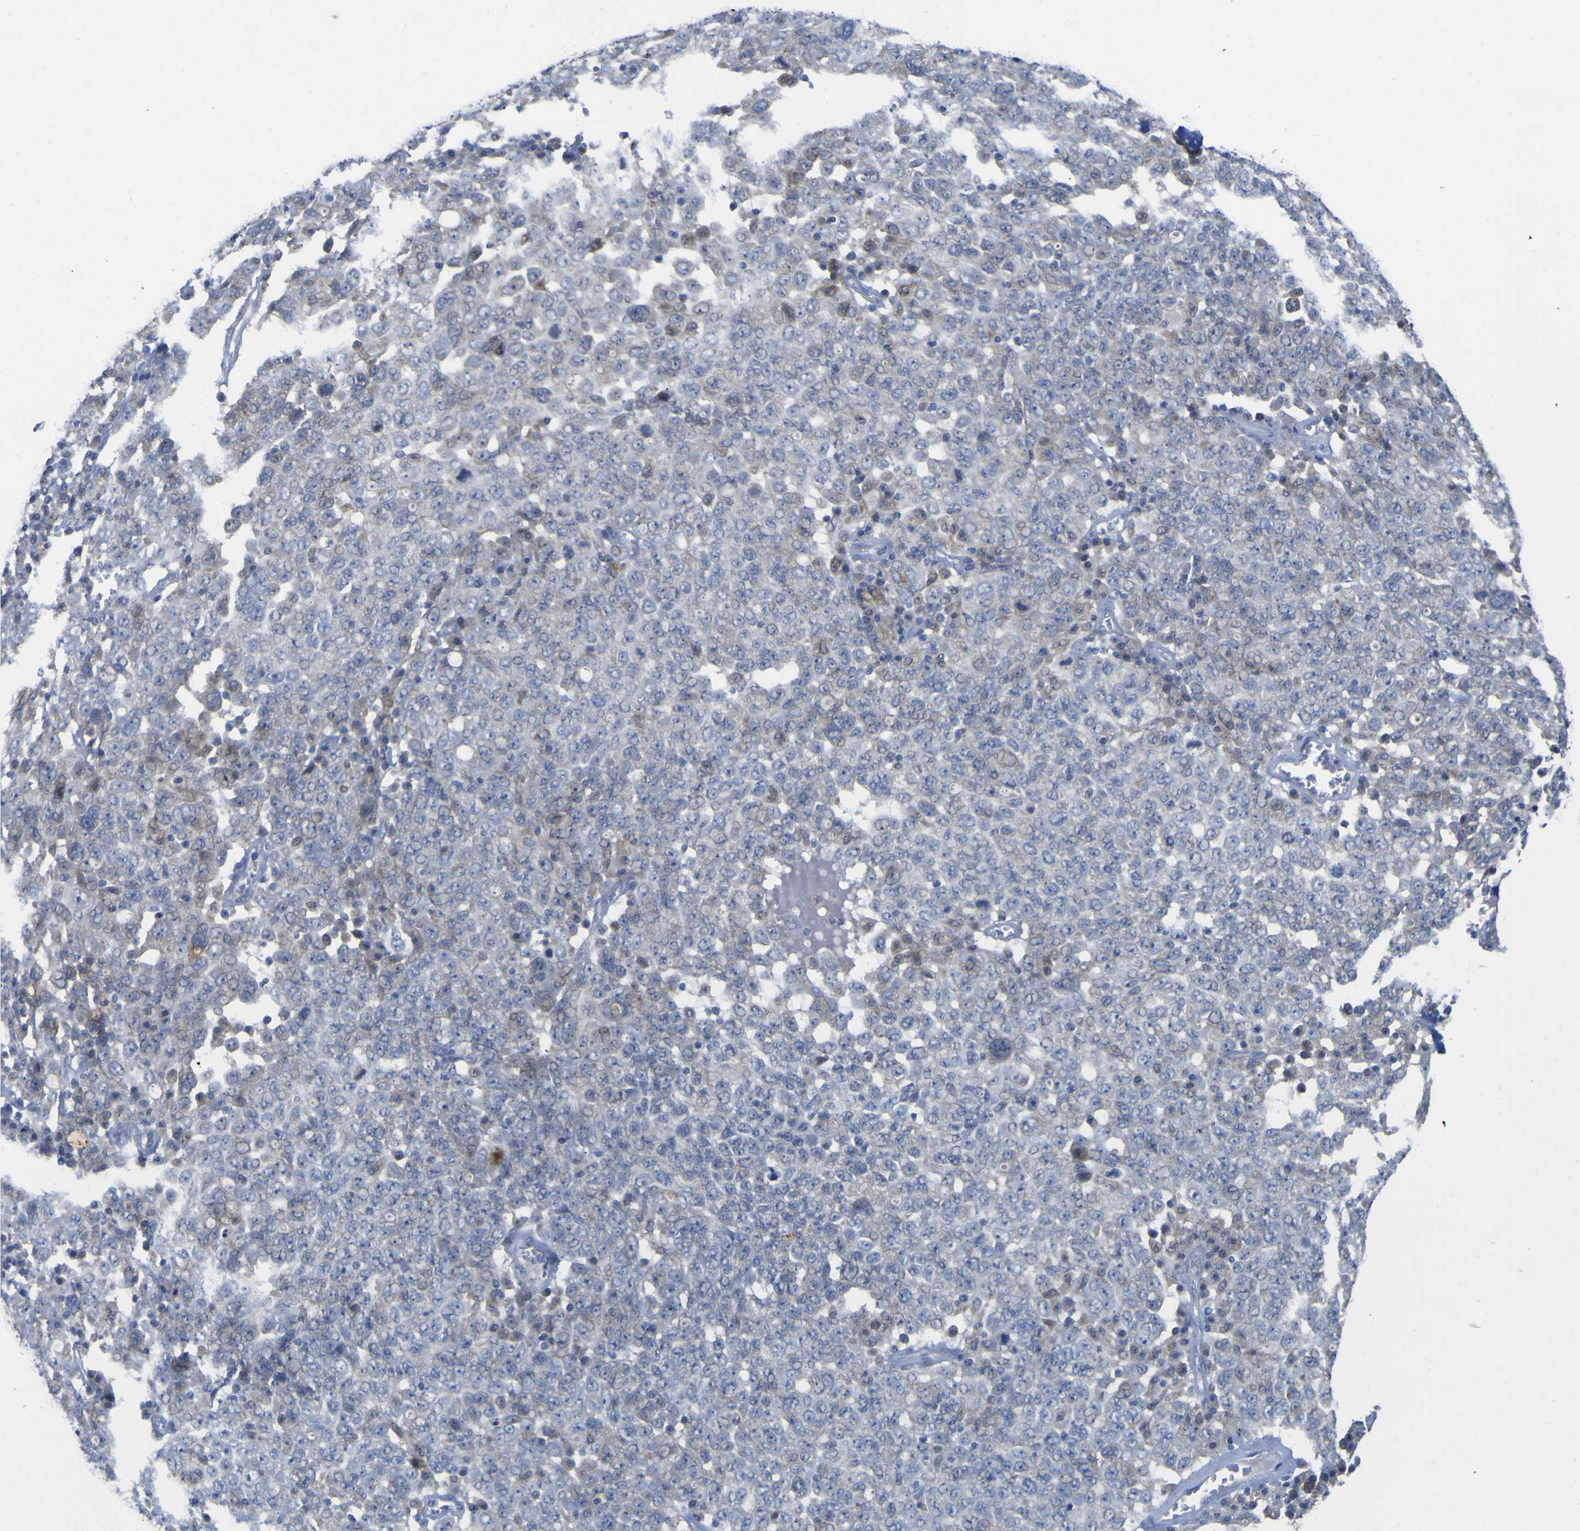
{"staining": {"intensity": "negative", "quantity": "none", "location": "none"}, "tissue": "ovarian cancer", "cell_type": "Tumor cells", "image_type": "cancer", "snomed": [{"axis": "morphology", "description": "Carcinoma, endometroid"}, {"axis": "topography", "description": "Ovary"}], "caption": "IHC photomicrograph of neoplastic tissue: human ovarian cancer stained with DAB (3,3'-diaminobenzidine) demonstrates no significant protein expression in tumor cells.", "gene": "TNFRSF11A", "patient": {"sex": "female", "age": 62}}